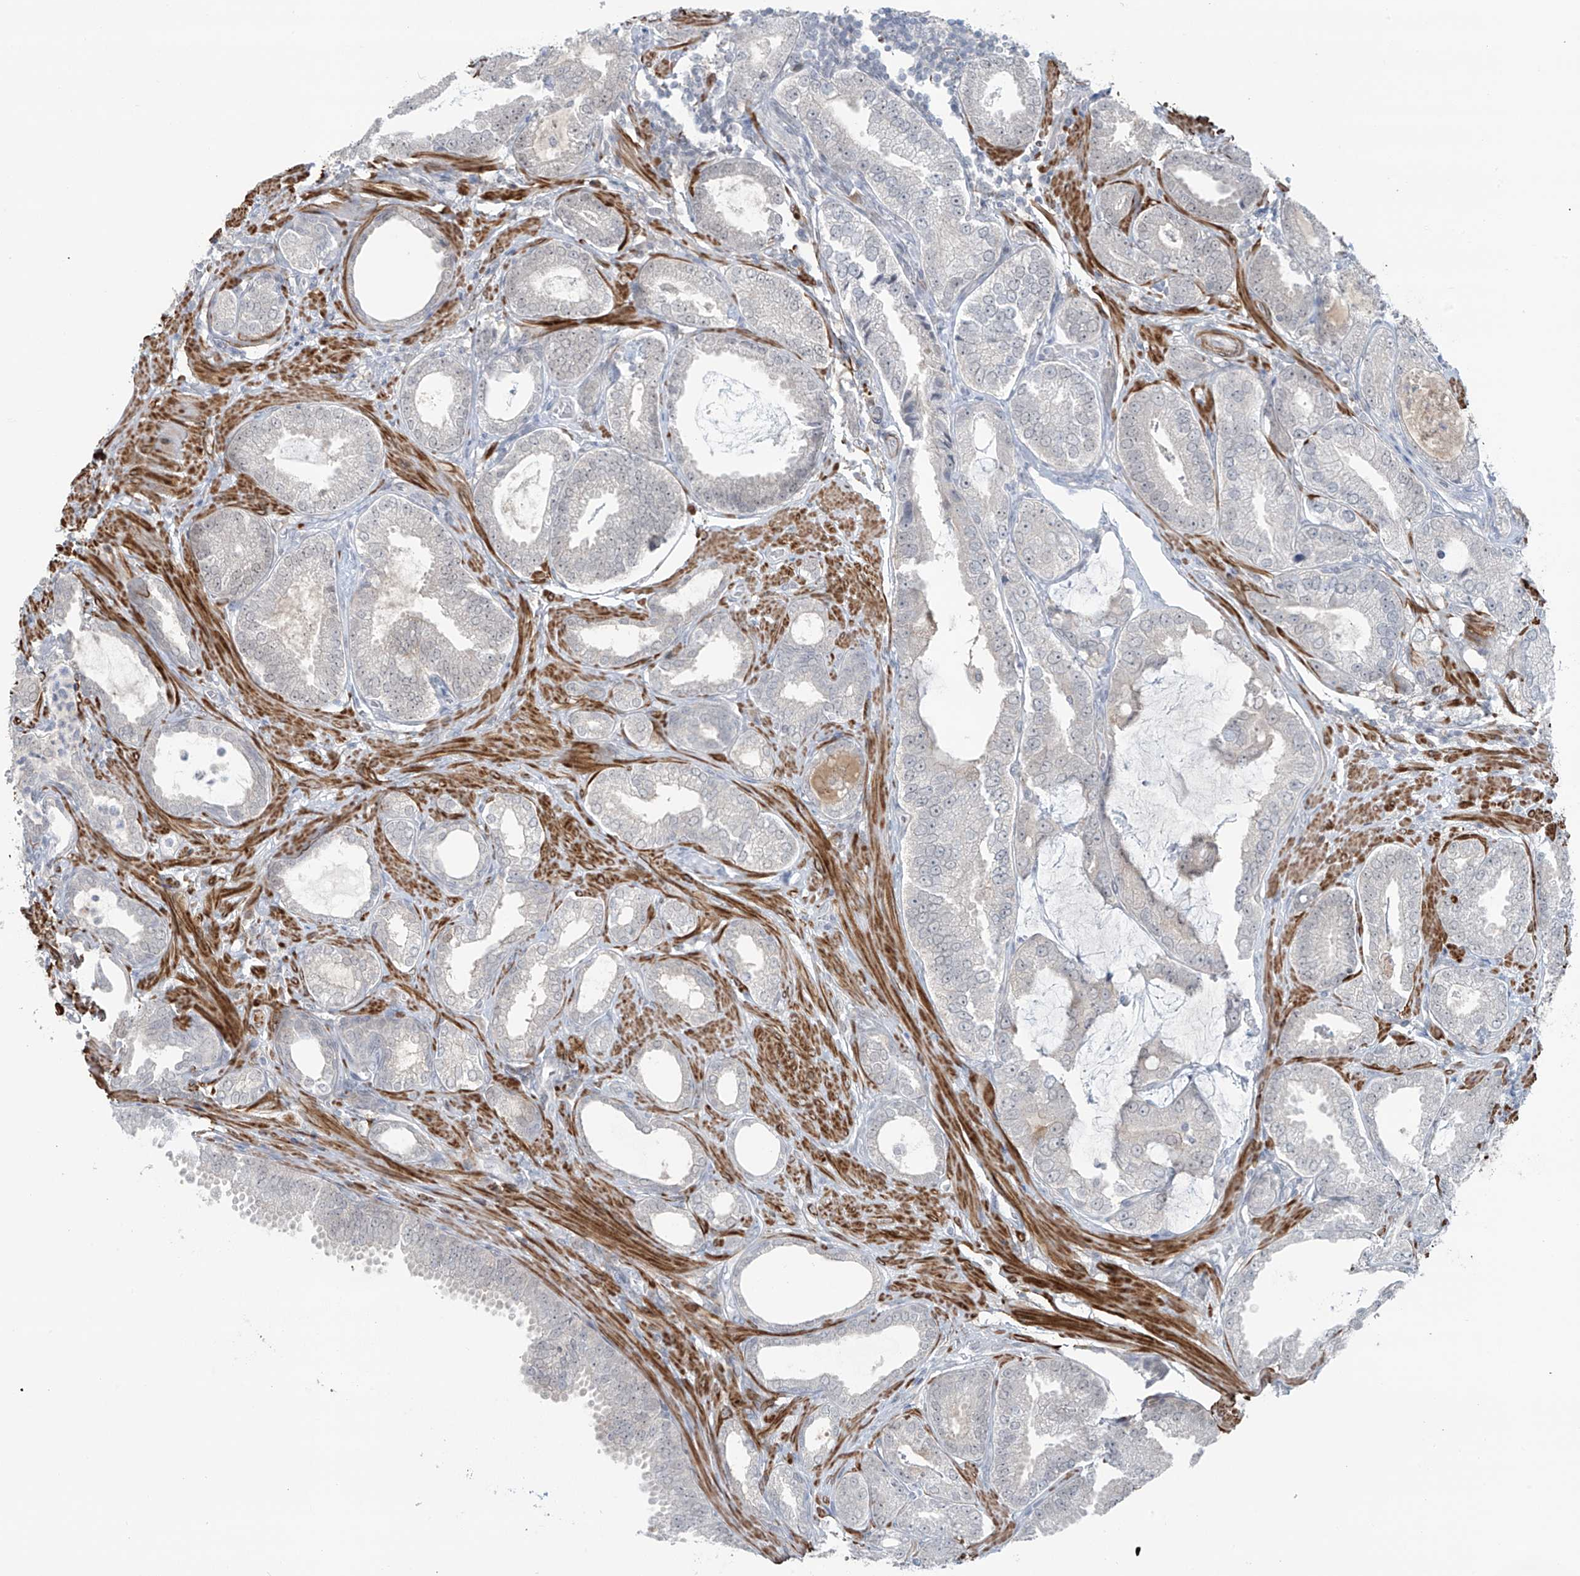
{"staining": {"intensity": "negative", "quantity": "none", "location": "none"}, "tissue": "prostate cancer", "cell_type": "Tumor cells", "image_type": "cancer", "snomed": [{"axis": "morphology", "description": "Adenocarcinoma, Low grade"}, {"axis": "topography", "description": "Prostate"}], "caption": "Prostate cancer was stained to show a protein in brown. There is no significant staining in tumor cells. (DAB immunohistochemistry visualized using brightfield microscopy, high magnification).", "gene": "RASGEF1A", "patient": {"sex": "male", "age": 71}}